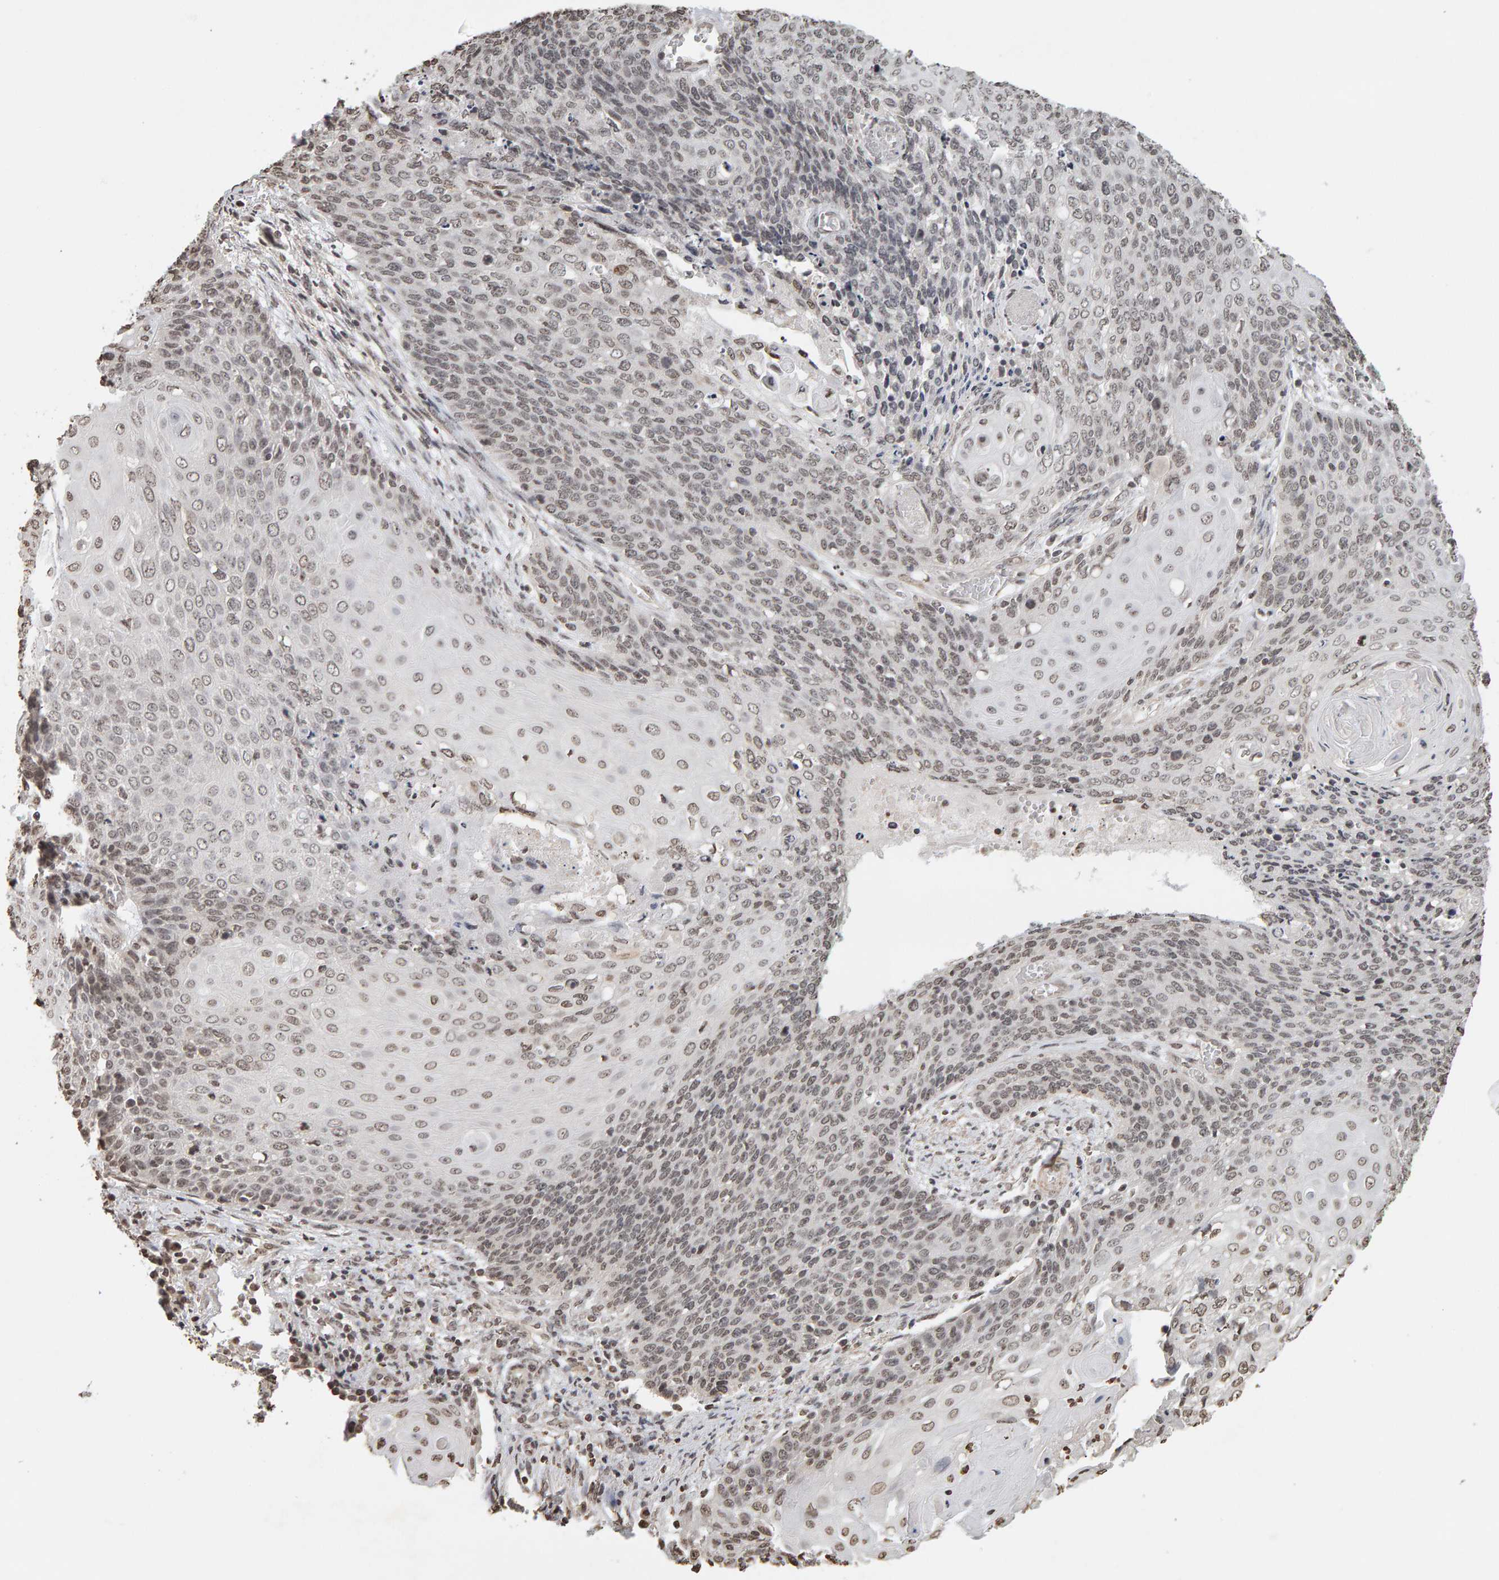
{"staining": {"intensity": "weak", "quantity": ">75%", "location": "nuclear"}, "tissue": "cervical cancer", "cell_type": "Tumor cells", "image_type": "cancer", "snomed": [{"axis": "morphology", "description": "Squamous cell carcinoma, NOS"}, {"axis": "topography", "description": "Cervix"}], "caption": "Immunohistochemistry (DAB) staining of cervical cancer demonstrates weak nuclear protein positivity in about >75% of tumor cells. Nuclei are stained in blue.", "gene": "AFF4", "patient": {"sex": "female", "age": 39}}